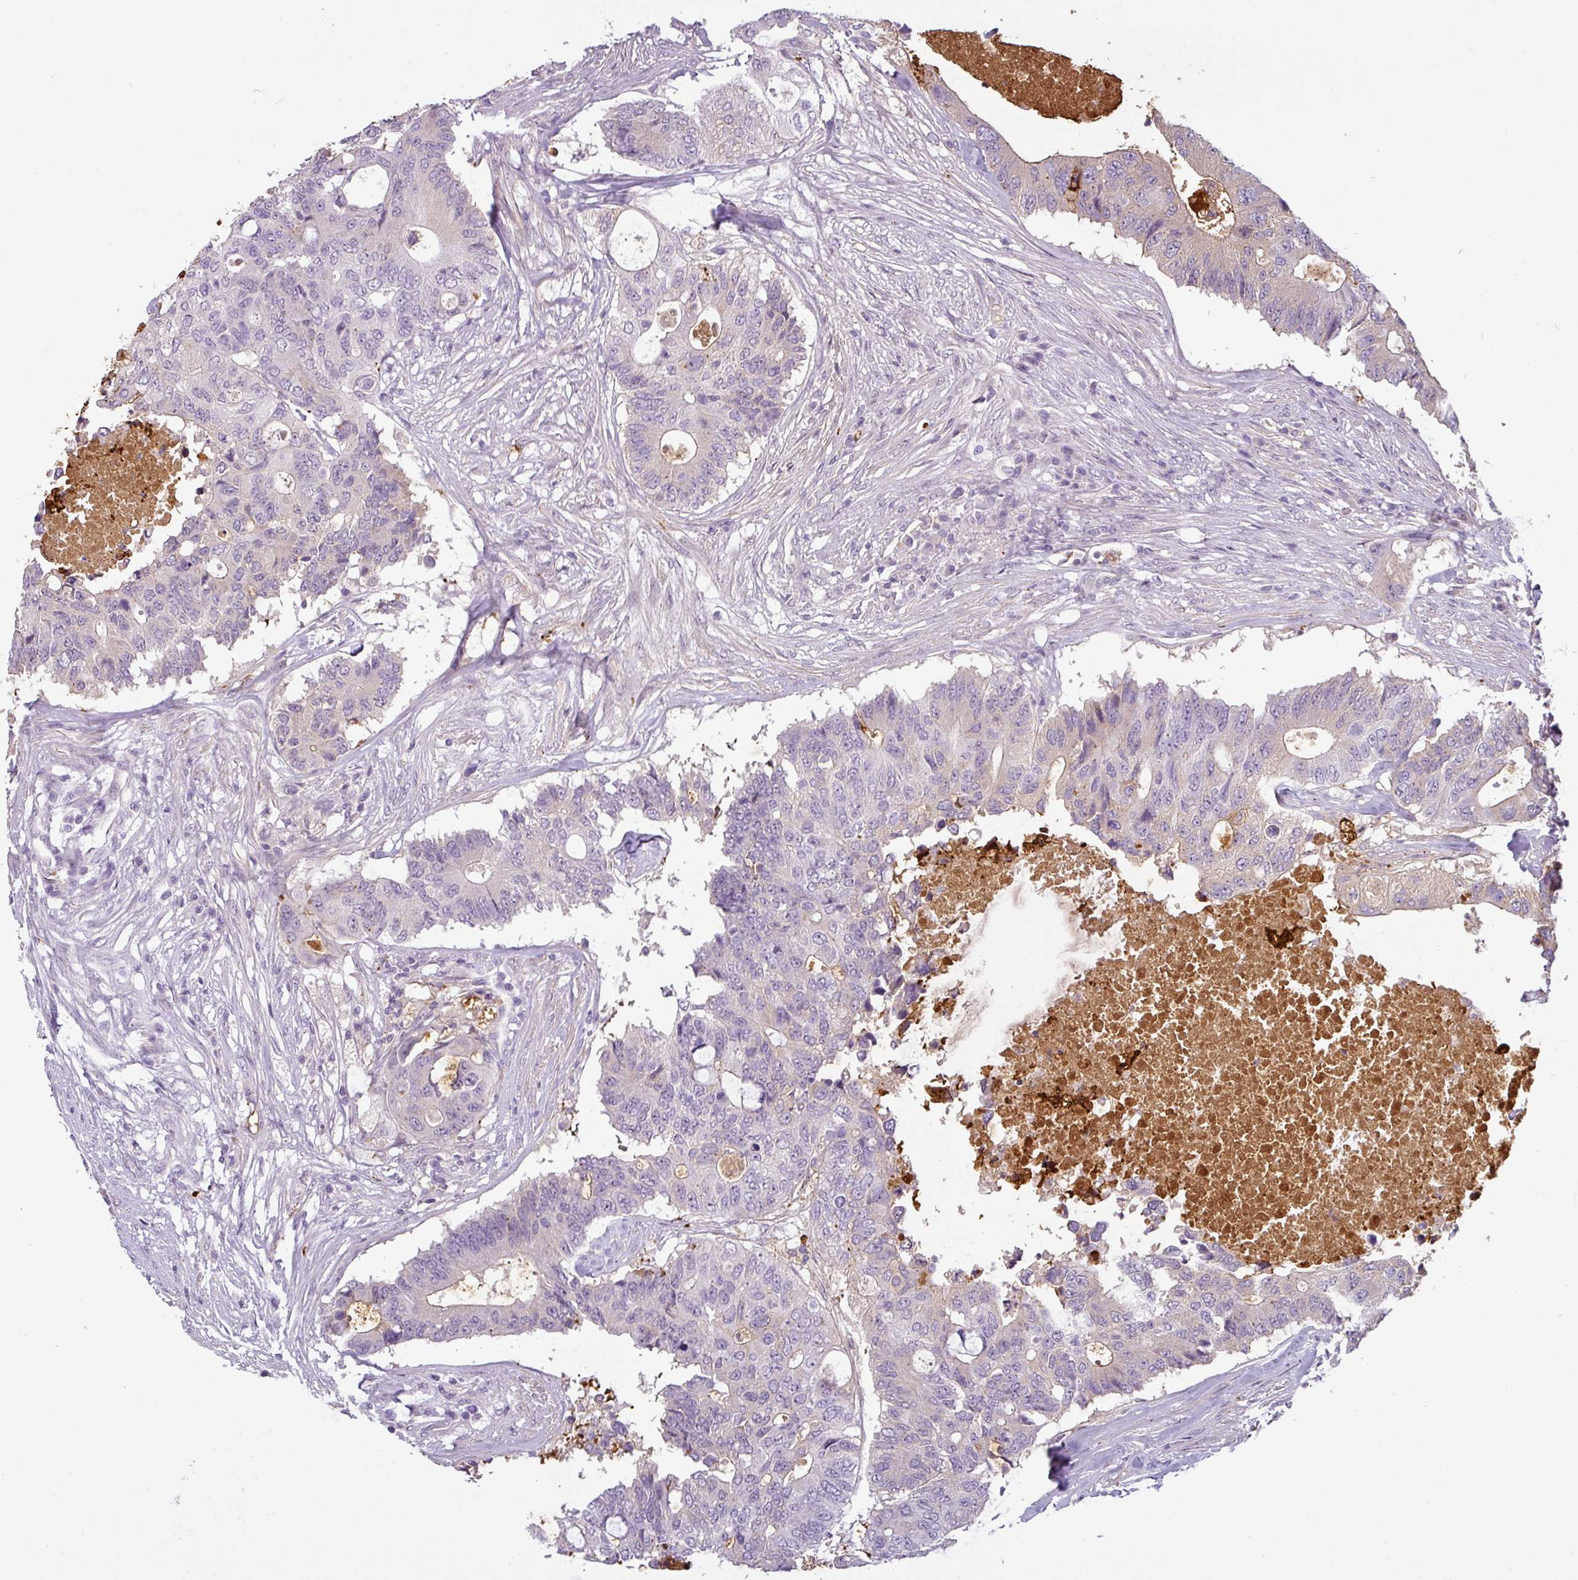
{"staining": {"intensity": "negative", "quantity": "none", "location": "none"}, "tissue": "colorectal cancer", "cell_type": "Tumor cells", "image_type": "cancer", "snomed": [{"axis": "morphology", "description": "Adenocarcinoma, NOS"}, {"axis": "topography", "description": "Colon"}], "caption": "This is a photomicrograph of immunohistochemistry (IHC) staining of colorectal cancer (adenocarcinoma), which shows no expression in tumor cells. (Immunohistochemistry (ihc), brightfield microscopy, high magnification).", "gene": "APOC1", "patient": {"sex": "male", "age": 71}}